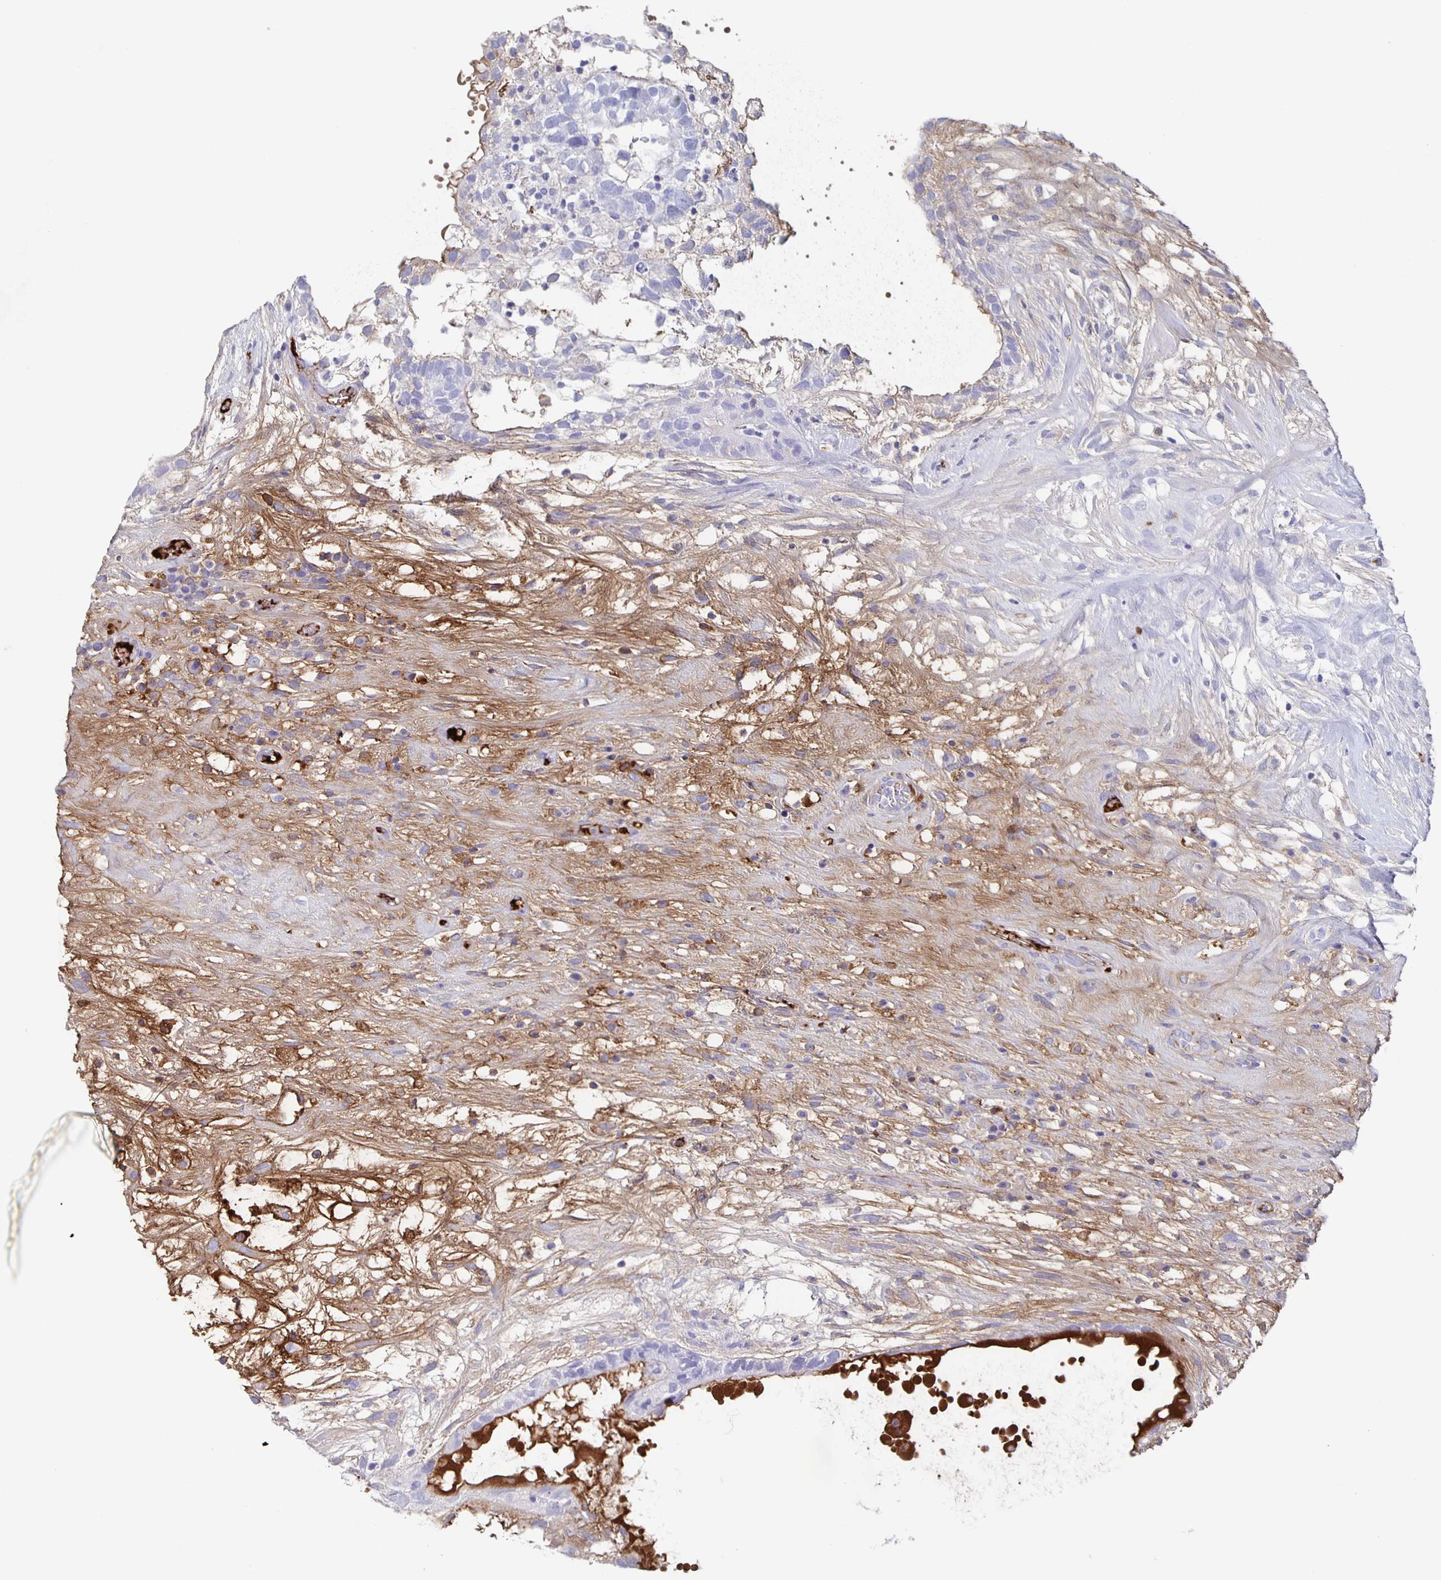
{"staining": {"intensity": "negative", "quantity": "none", "location": "none"}, "tissue": "testis cancer", "cell_type": "Tumor cells", "image_type": "cancer", "snomed": [{"axis": "morphology", "description": "Normal tissue, NOS"}, {"axis": "morphology", "description": "Carcinoma, Embryonal, NOS"}, {"axis": "topography", "description": "Testis"}], "caption": "A photomicrograph of testis embryonal carcinoma stained for a protein displays no brown staining in tumor cells.", "gene": "FGA", "patient": {"sex": "male", "age": 32}}